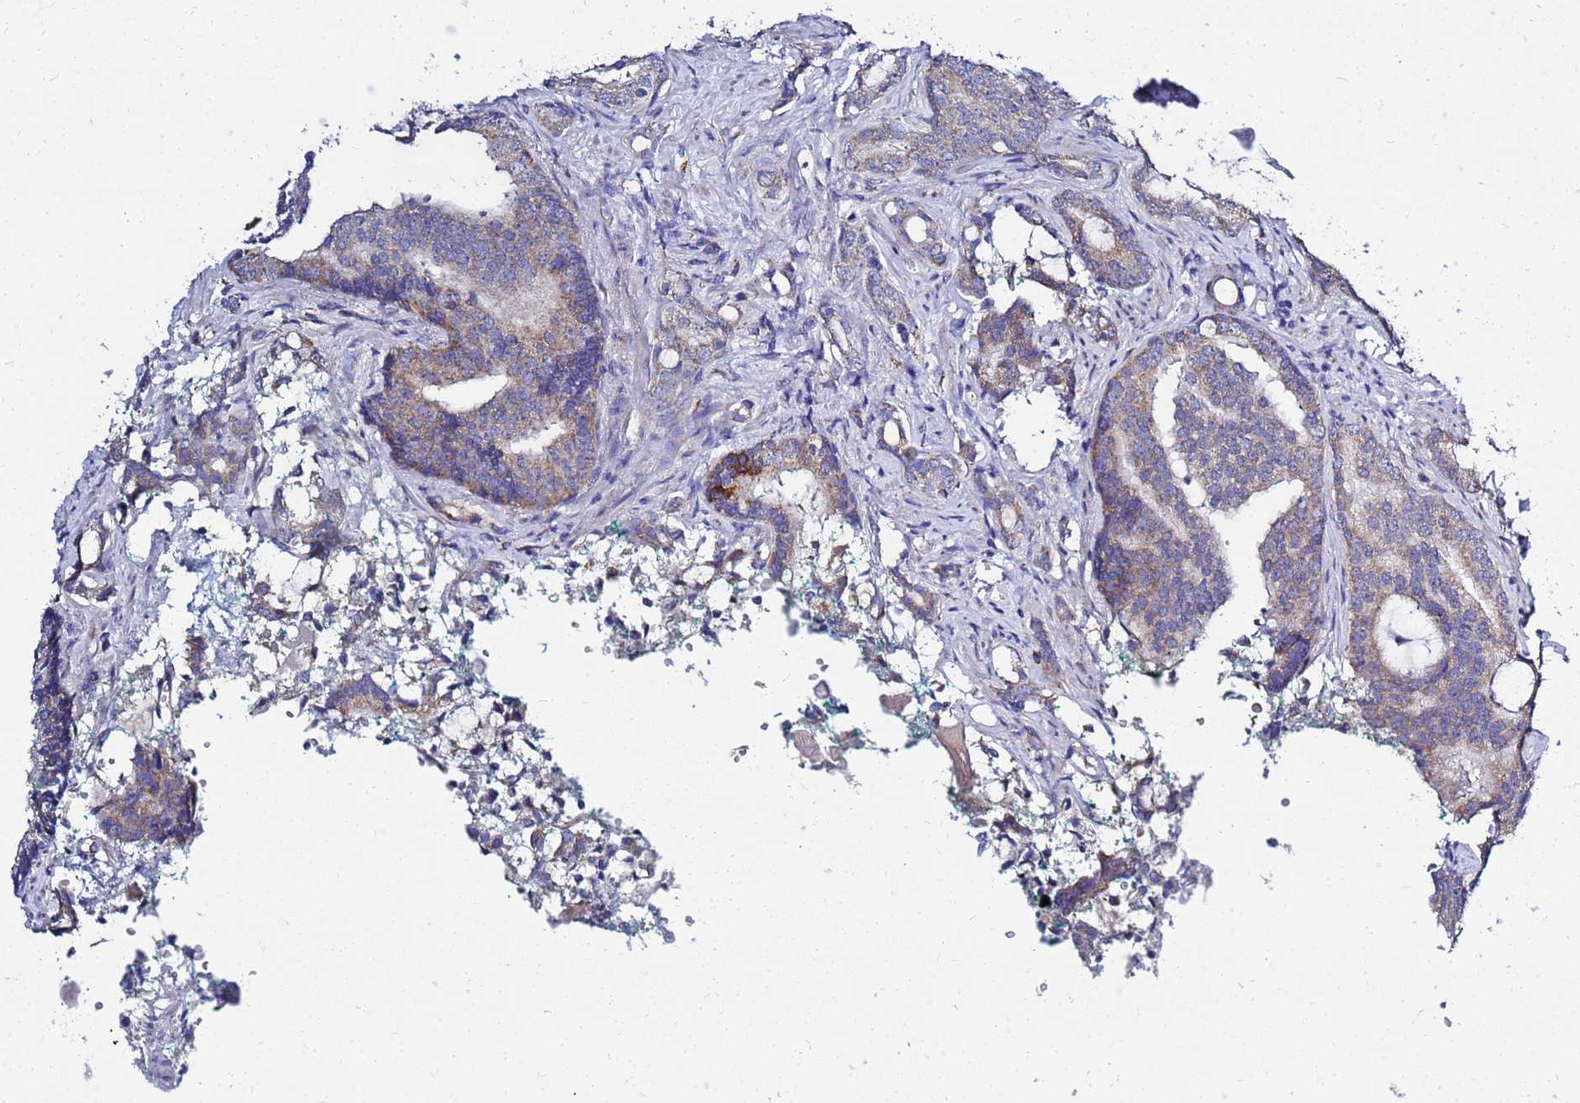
{"staining": {"intensity": "weak", "quantity": "<25%", "location": "cytoplasmic/membranous"}, "tissue": "prostate cancer", "cell_type": "Tumor cells", "image_type": "cancer", "snomed": [{"axis": "morphology", "description": "Adenocarcinoma, High grade"}, {"axis": "topography", "description": "Prostate"}], "caption": "IHC micrograph of neoplastic tissue: high-grade adenocarcinoma (prostate) stained with DAB (3,3'-diaminobenzidine) demonstrates no significant protein expression in tumor cells.", "gene": "FAHD2A", "patient": {"sex": "male", "age": 63}}